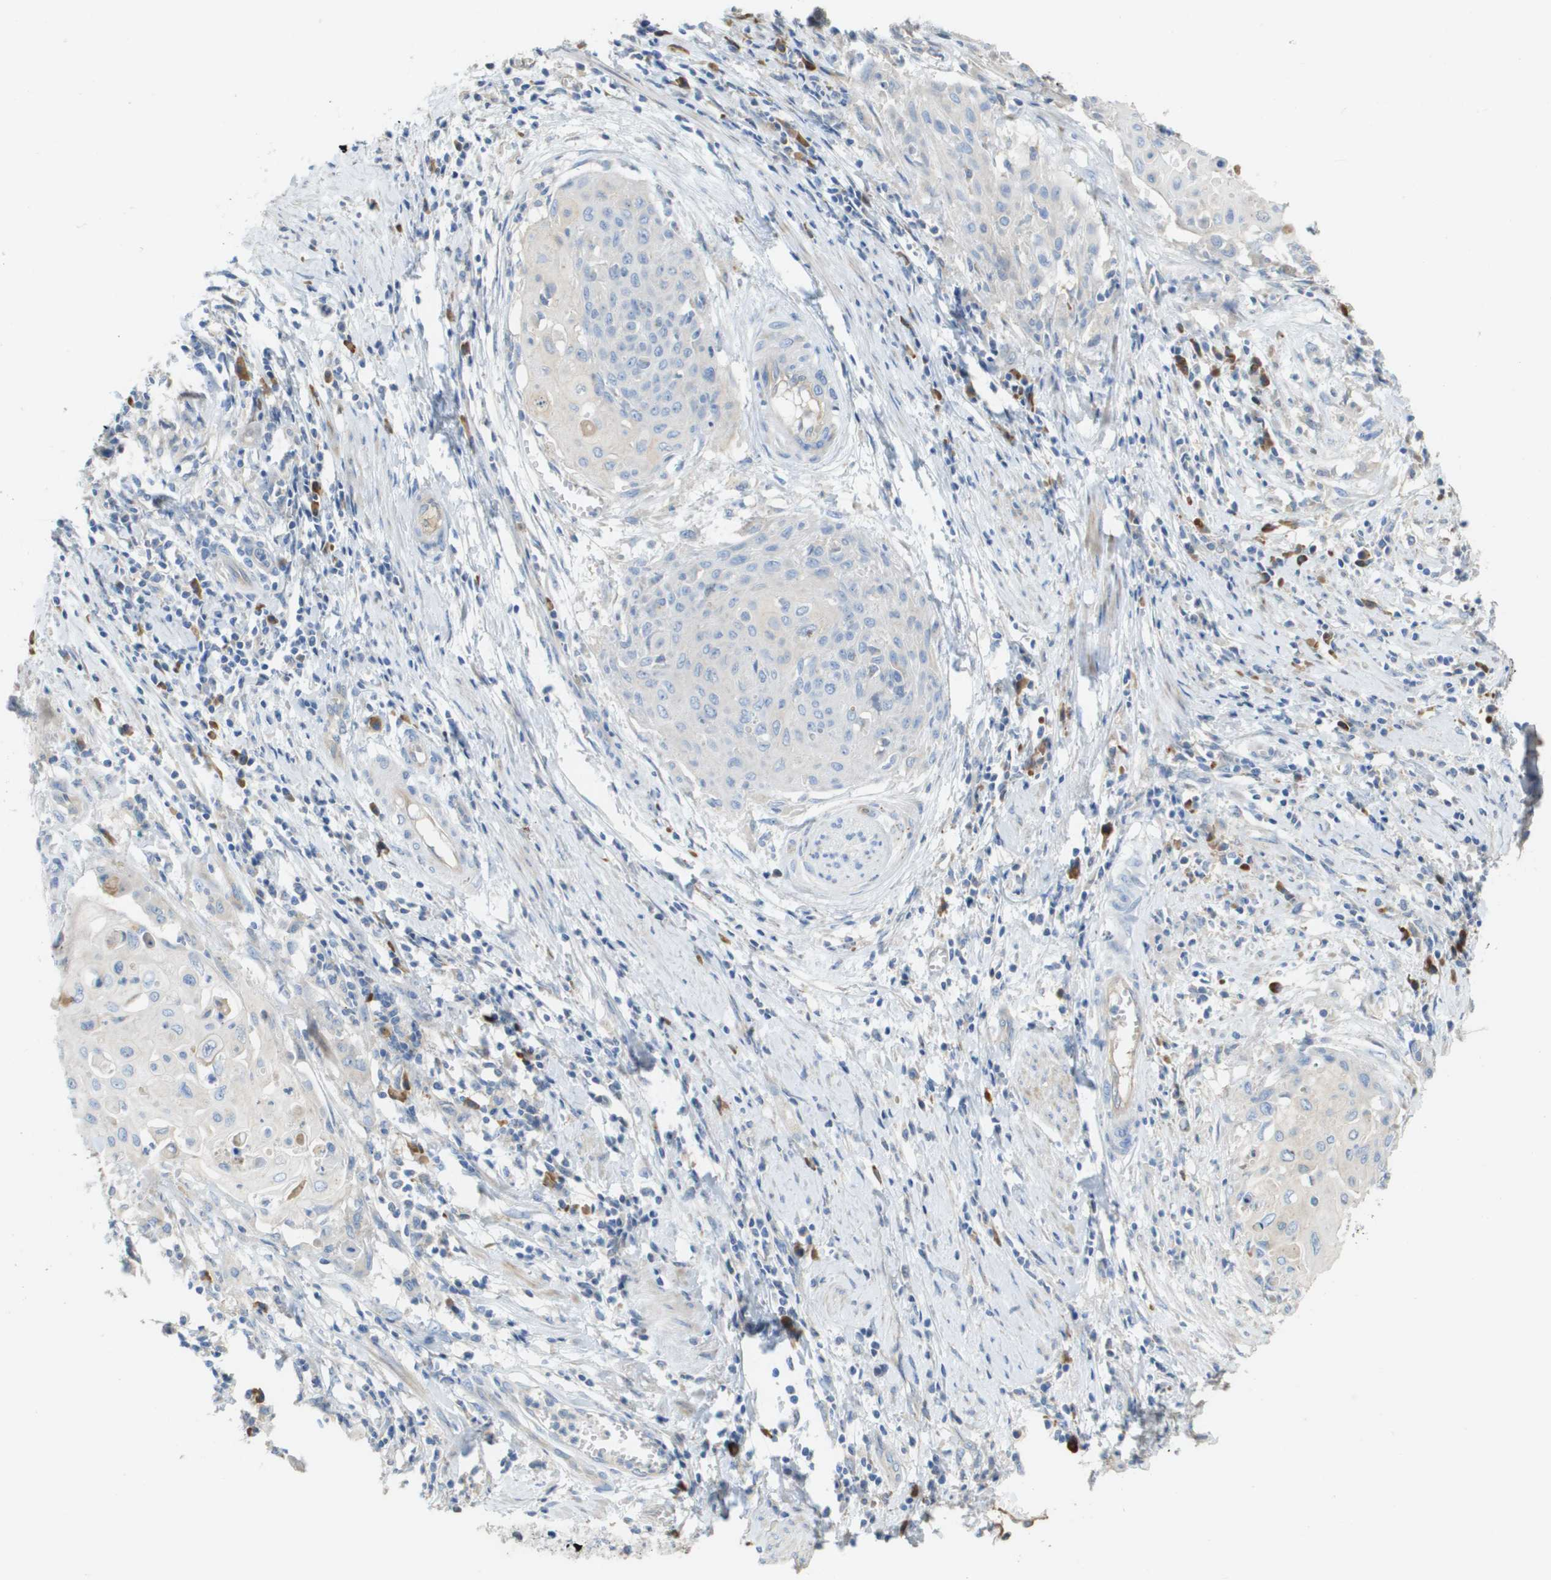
{"staining": {"intensity": "negative", "quantity": "none", "location": "none"}, "tissue": "cervical cancer", "cell_type": "Tumor cells", "image_type": "cancer", "snomed": [{"axis": "morphology", "description": "Squamous cell carcinoma, NOS"}, {"axis": "topography", "description": "Cervix"}], "caption": "DAB immunohistochemical staining of squamous cell carcinoma (cervical) demonstrates no significant positivity in tumor cells.", "gene": "CASP10", "patient": {"sex": "female", "age": 39}}